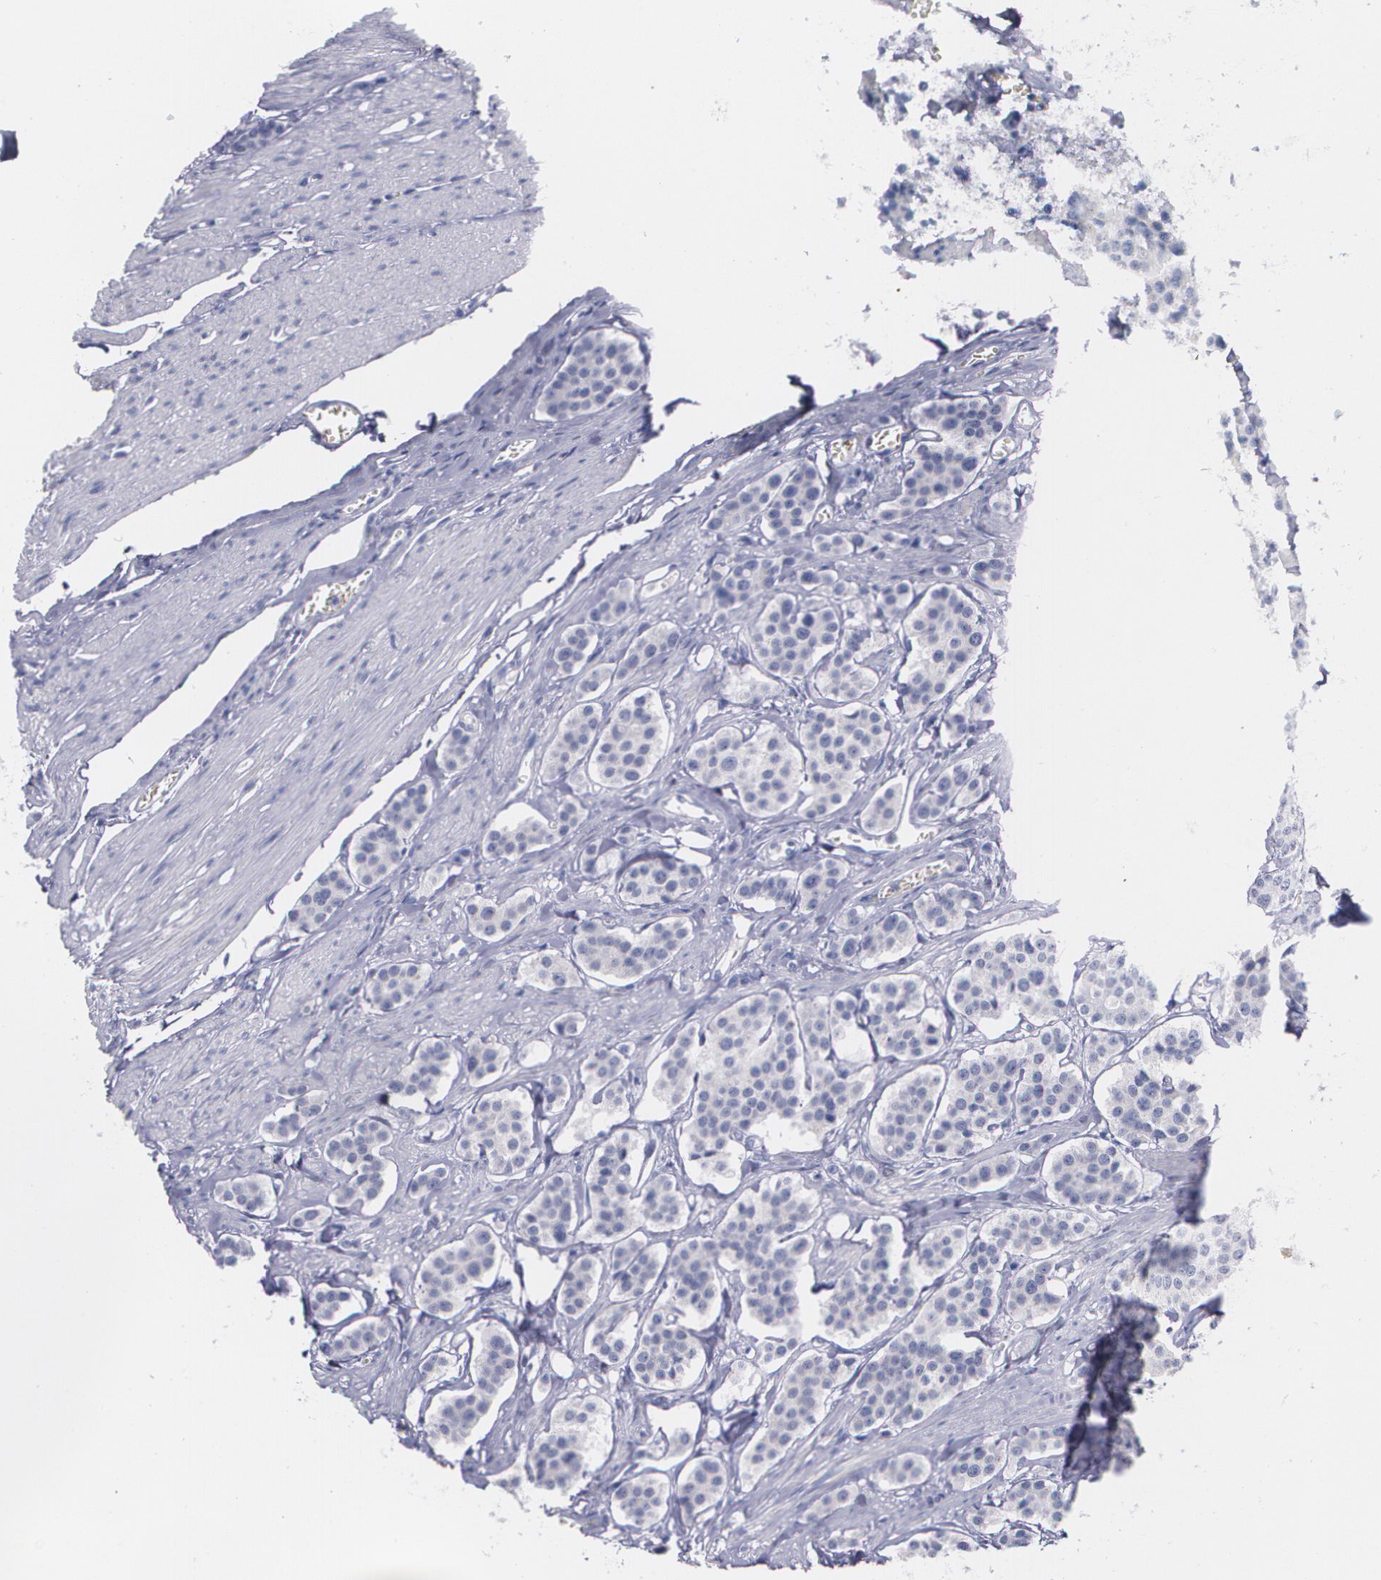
{"staining": {"intensity": "negative", "quantity": "none", "location": "none"}, "tissue": "carcinoid", "cell_type": "Tumor cells", "image_type": "cancer", "snomed": [{"axis": "morphology", "description": "Carcinoid, malignant, NOS"}, {"axis": "topography", "description": "Small intestine"}], "caption": "Photomicrograph shows no significant protein positivity in tumor cells of malignant carcinoid.", "gene": "HMMR", "patient": {"sex": "male", "age": 60}}